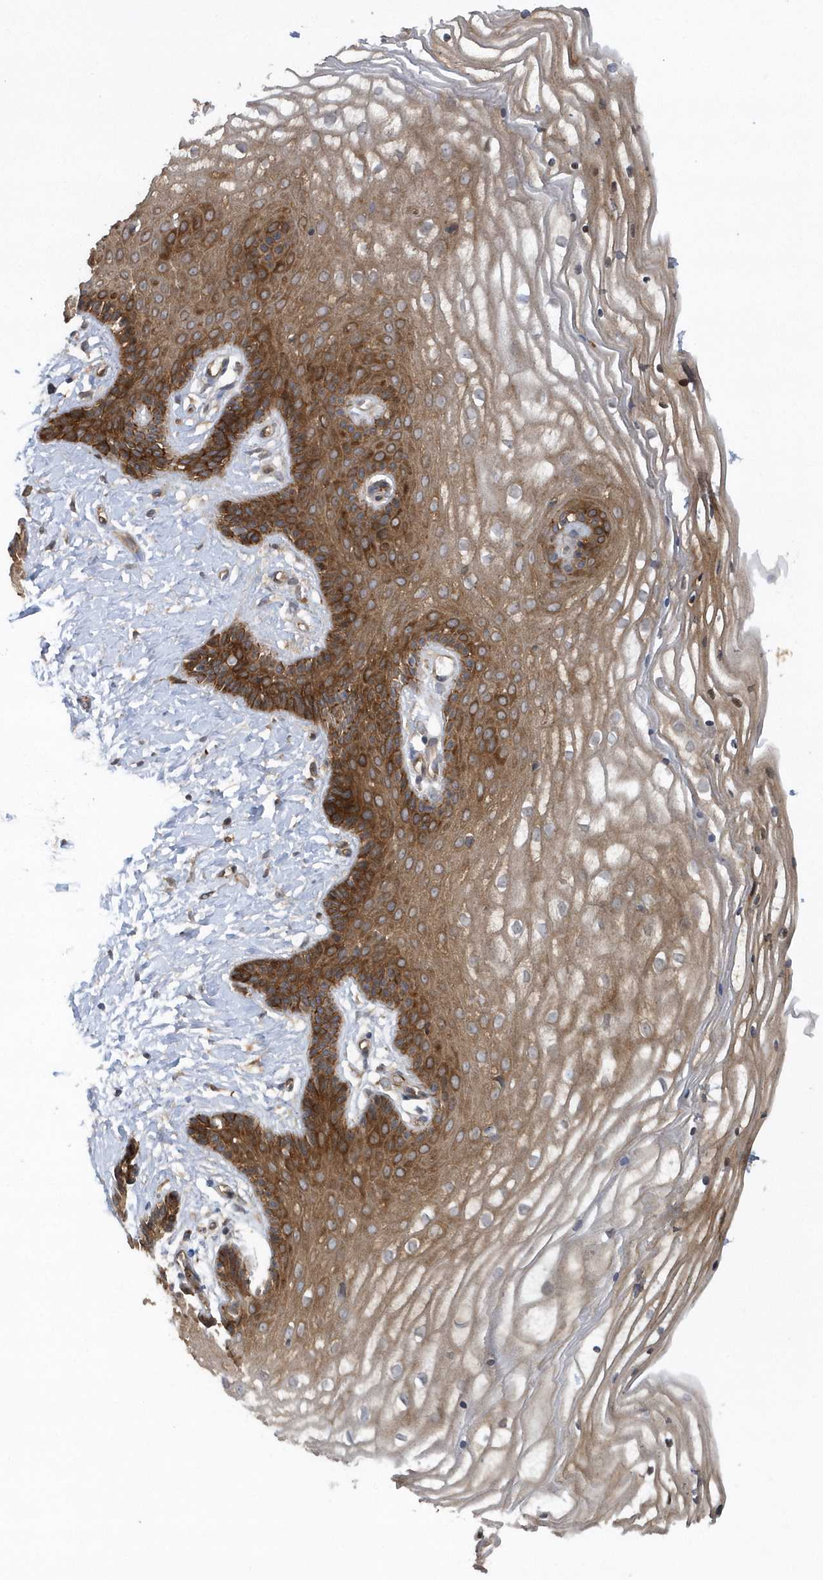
{"staining": {"intensity": "strong", "quantity": "25%-75%", "location": "cytoplasmic/membranous"}, "tissue": "vagina", "cell_type": "Squamous epithelial cells", "image_type": "normal", "snomed": [{"axis": "morphology", "description": "Normal tissue, NOS"}, {"axis": "topography", "description": "Vagina"}, {"axis": "topography", "description": "Cervix"}], "caption": "Immunohistochemistry histopathology image of normal vagina stained for a protein (brown), which demonstrates high levels of strong cytoplasmic/membranous expression in approximately 25%-75% of squamous epithelial cells.", "gene": "PAICS", "patient": {"sex": "female", "age": 40}}